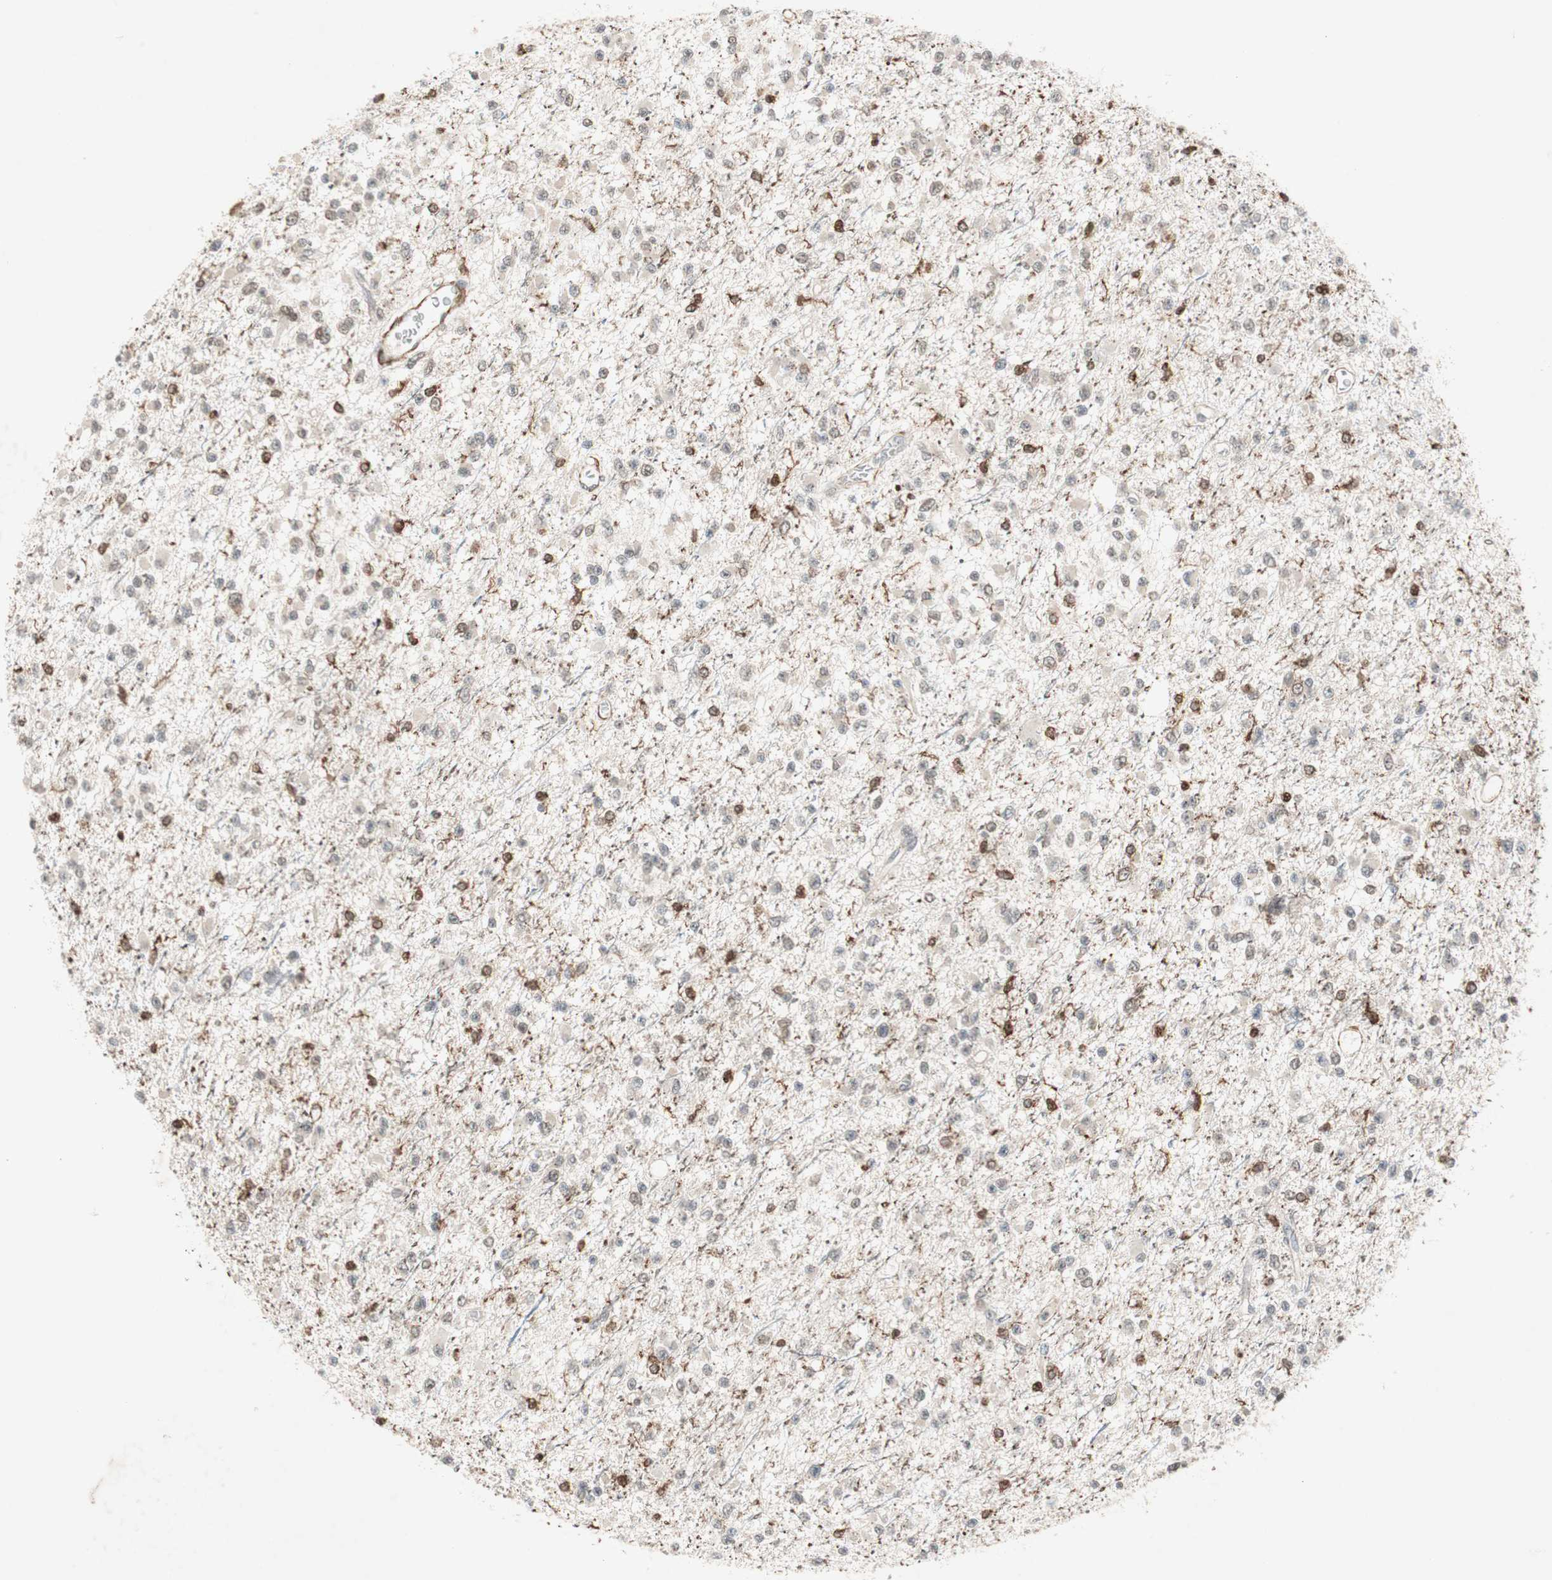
{"staining": {"intensity": "strong", "quantity": "<25%", "location": "cytoplasmic/membranous"}, "tissue": "glioma", "cell_type": "Tumor cells", "image_type": "cancer", "snomed": [{"axis": "morphology", "description": "Glioma, malignant, Low grade"}, {"axis": "topography", "description": "Brain"}], "caption": "Glioma was stained to show a protein in brown. There is medium levels of strong cytoplasmic/membranous positivity in approximately <25% of tumor cells.", "gene": "CDK19", "patient": {"sex": "female", "age": 22}}